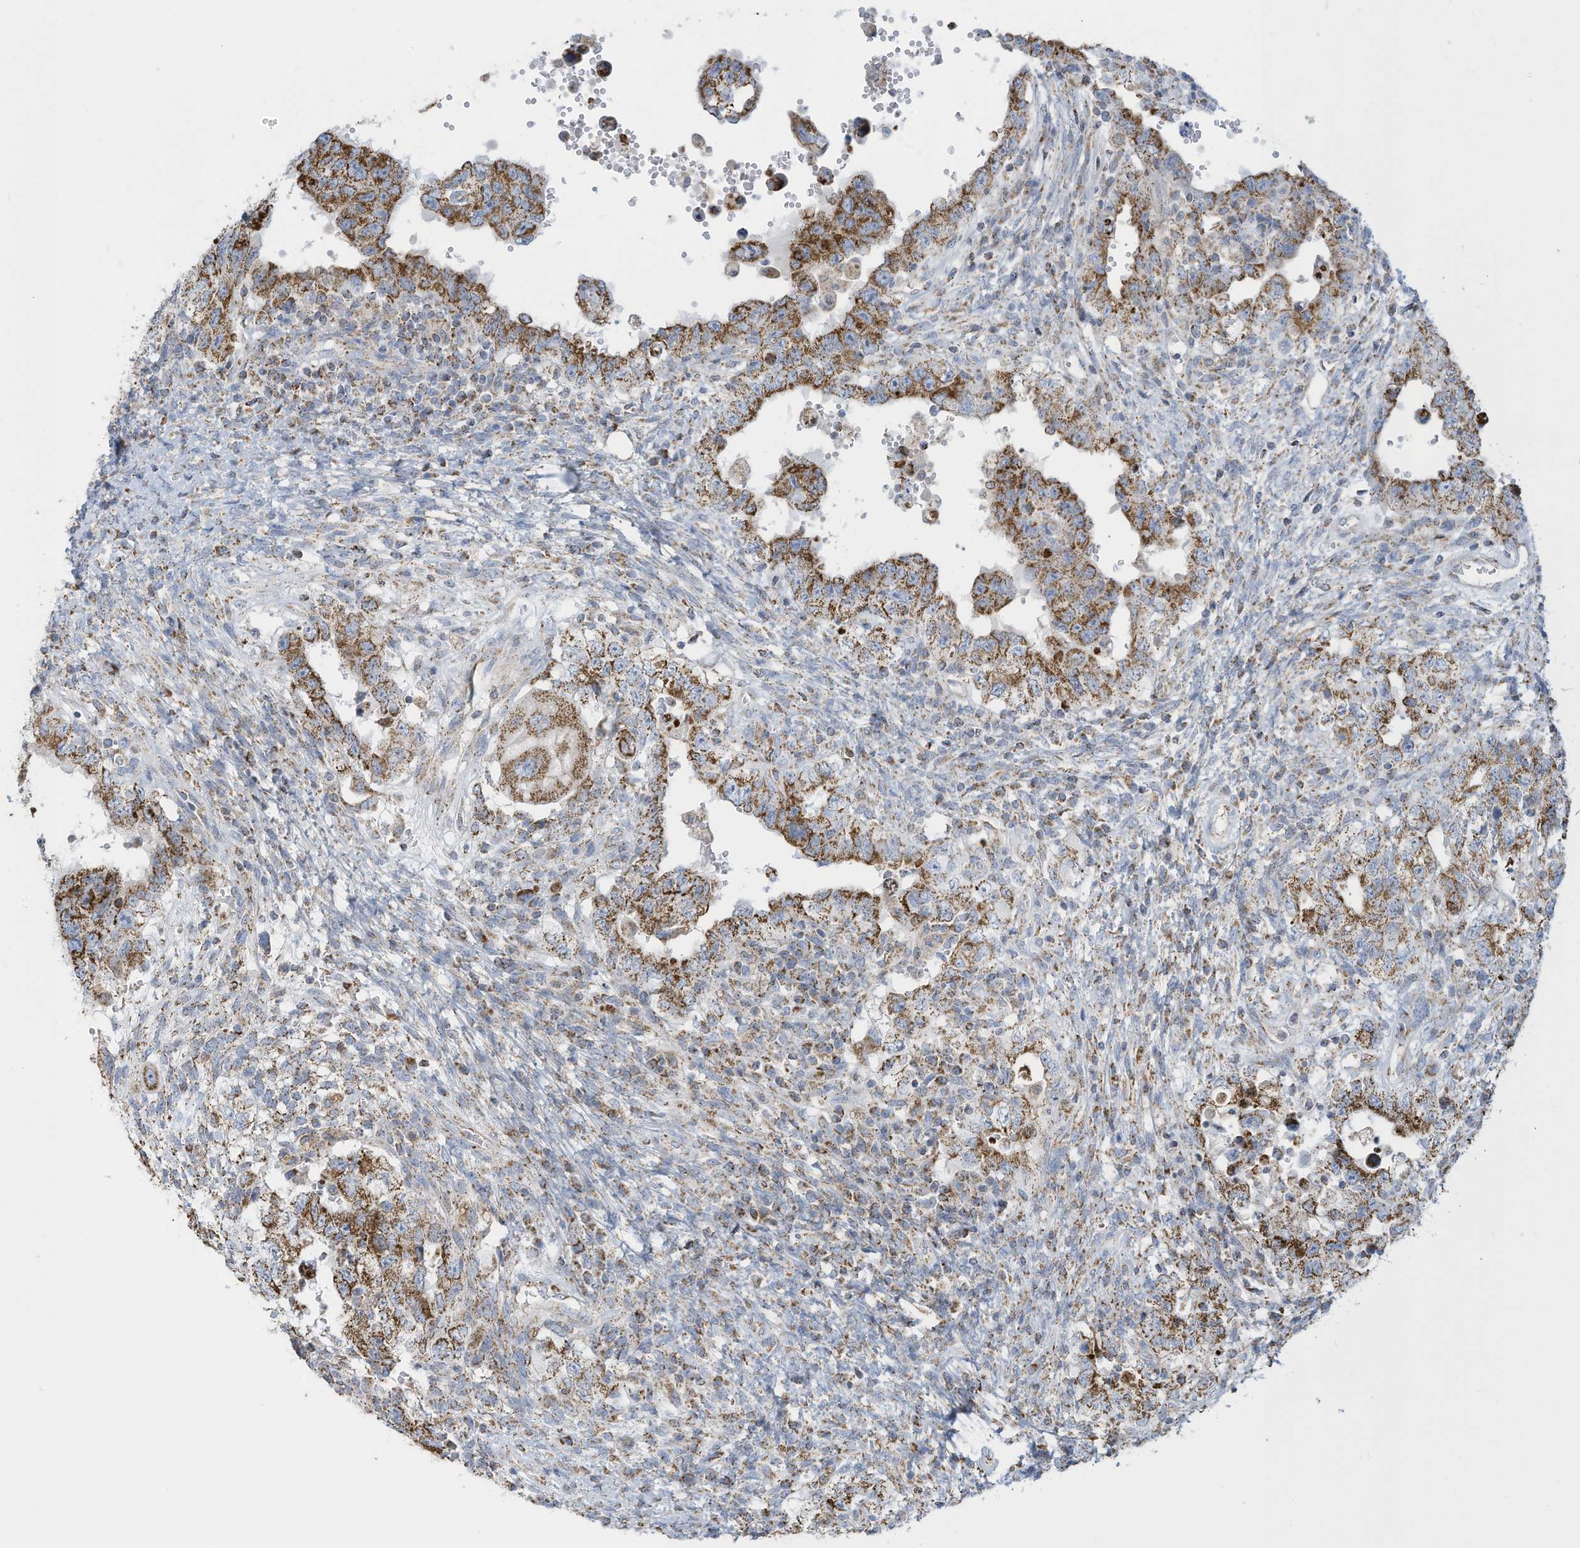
{"staining": {"intensity": "moderate", "quantity": ">75%", "location": "cytoplasmic/membranous"}, "tissue": "testis cancer", "cell_type": "Tumor cells", "image_type": "cancer", "snomed": [{"axis": "morphology", "description": "Carcinoma, Embryonal, NOS"}, {"axis": "topography", "description": "Testis"}], "caption": "Tumor cells reveal medium levels of moderate cytoplasmic/membranous staining in about >75% of cells in human testis cancer.", "gene": "NLN", "patient": {"sex": "male", "age": 26}}